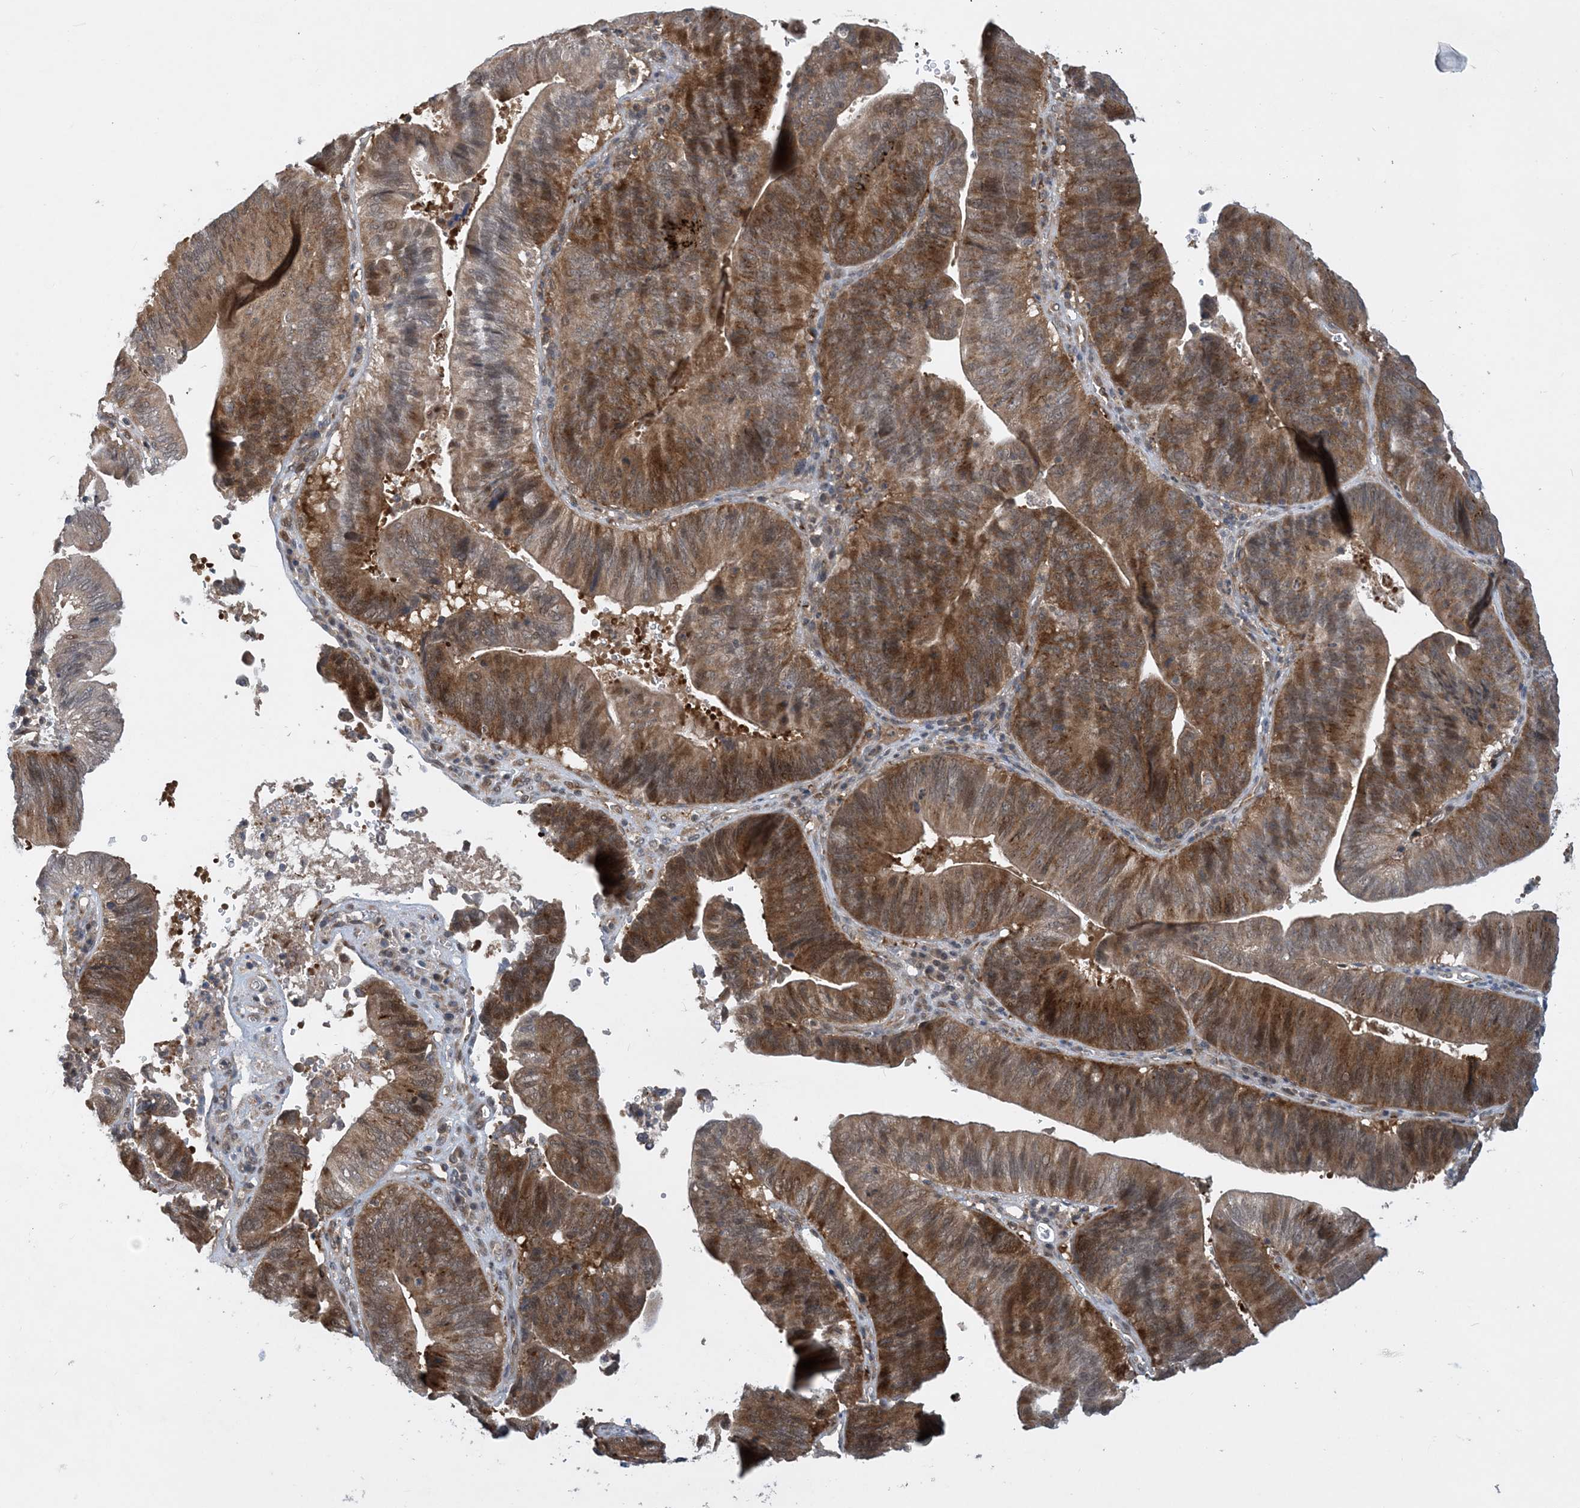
{"staining": {"intensity": "strong", "quantity": ">75%", "location": "cytoplasmic/membranous"}, "tissue": "pancreatic cancer", "cell_type": "Tumor cells", "image_type": "cancer", "snomed": [{"axis": "morphology", "description": "Adenocarcinoma, NOS"}, {"axis": "topography", "description": "Pancreas"}], "caption": "A brown stain shows strong cytoplasmic/membranous staining of a protein in pancreatic adenocarcinoma tumor cells. Using DAB (3,3'-diaminobenzidine) (brown) and hematoxylin (blue) stains, captured at high magnification using brightfield microscopy.", "gene": "TINAG", "patient": {"sex": "male", "age": 63}}